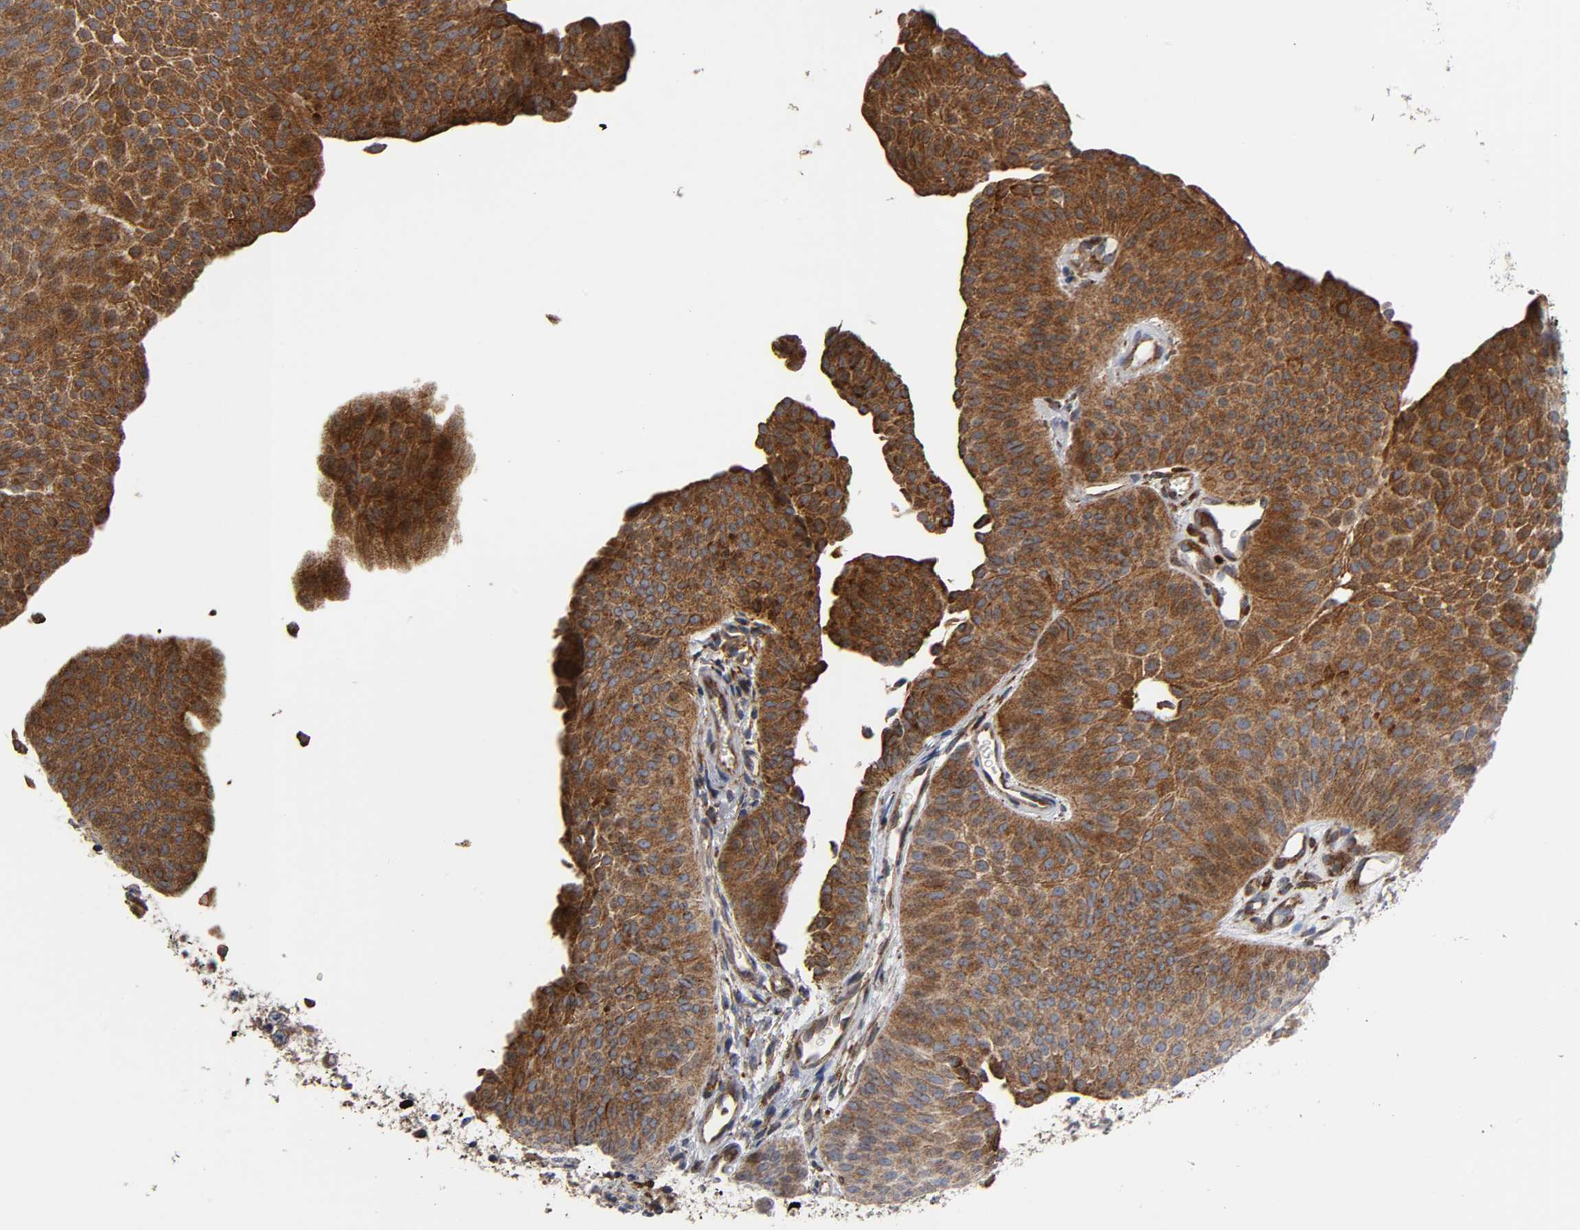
{"staining": {"intensity": "moderate", "quantity": ">75%", "location": "cytoplasmic/membranous"}, "tissue": "urothelial cancer", "cell_type": "Tumor cells", "image_type": "cancer", "snomed": [{"axis": "morphology", "description": "Urothelial carcinoma, Low grade"}, {"axis": "topography", "description": "Urinary bladder"}], "caption": "Immunohistochemistry photomicrograph of human urothelial cancer stained for a protein (brown), which shows medium levels of moderate cytoplasmic/membranous expression in approximately >75% of tumor cells.", "gene": "MAP3K1", "patient": {"sex": "female", "age": 60}}